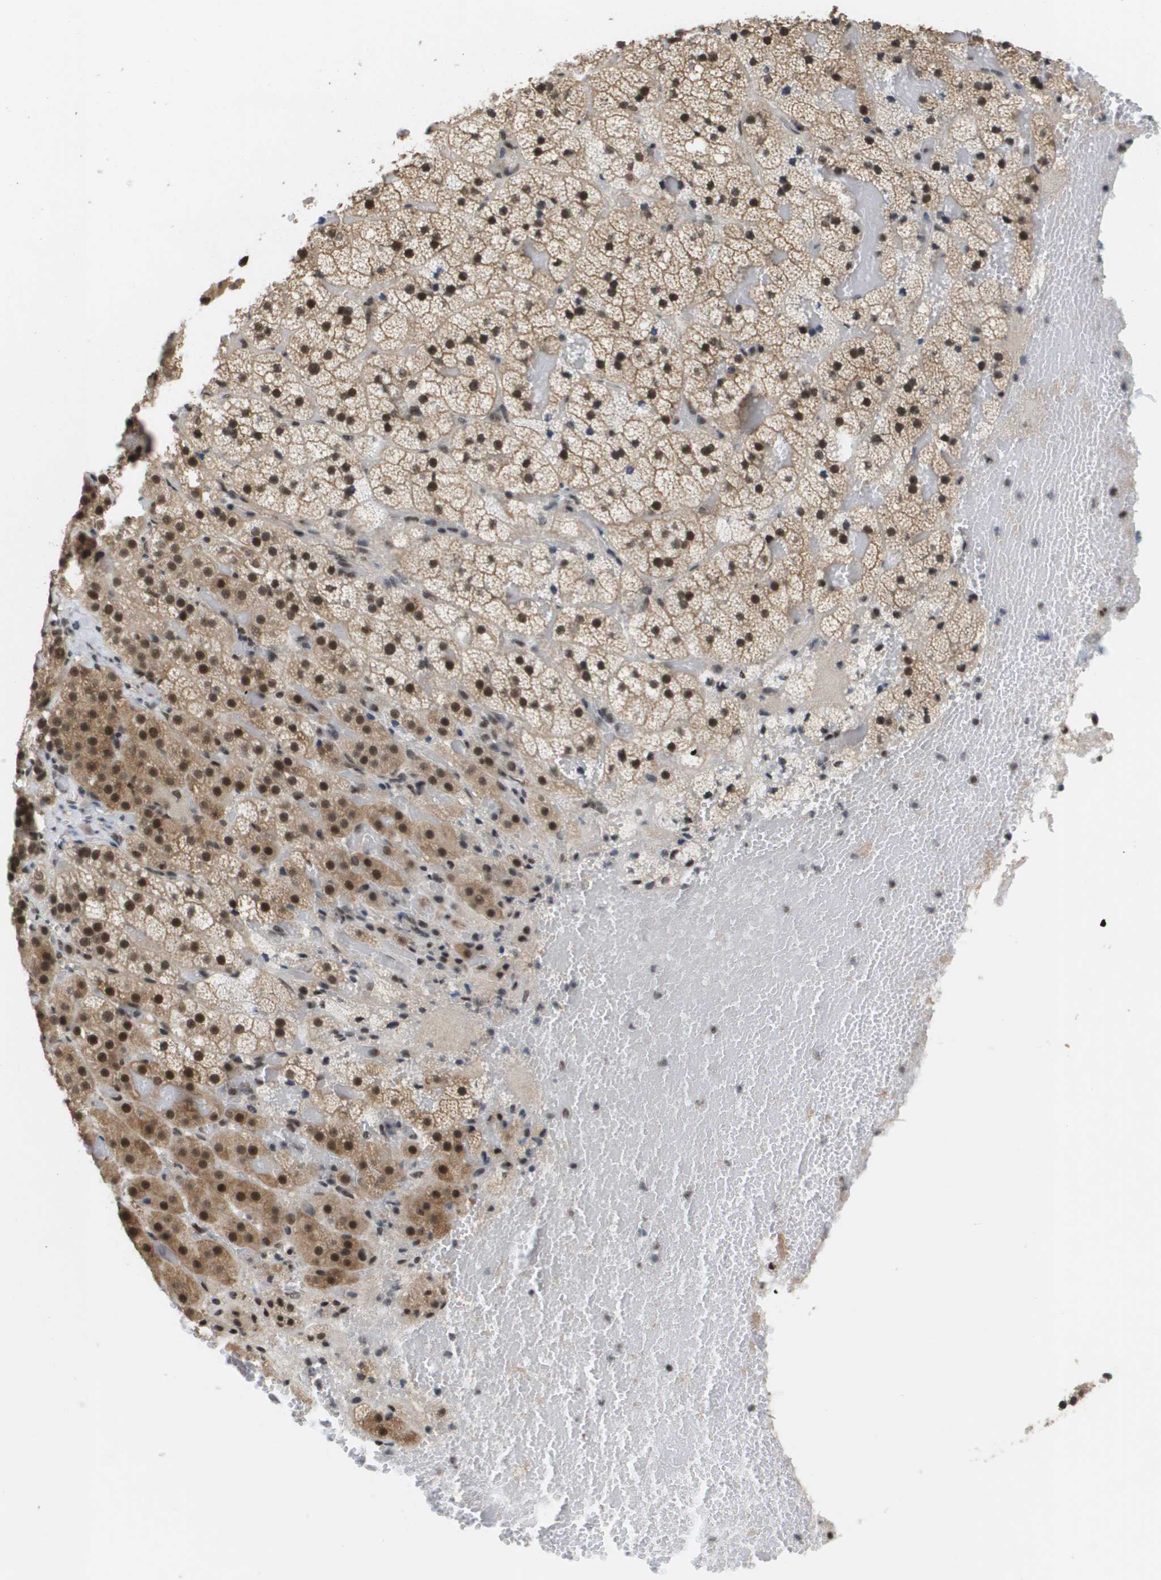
{"staining": {"intensity": "moderate", "quantity": ">75%", "location": "cytoplasmic/membranous,nuclear"}, "tissue": "adrenal gland", "cell_type": "Glandular cells", "image_type": "normal", "snomed": [{"axis": "morphology", "description": "Normal tissue, NOS"}, {"axis": "topography", "description": "Adrenal gland"}], "caption": "This image demonstrates IHC staining of unremarkable human adrenal gland, with medium moderate cytoplasmic/membranous,nuclear staining in about >75% of glandular cells.", "gene": "ISY1", "patient": {"sex": "female", "age": 59}}